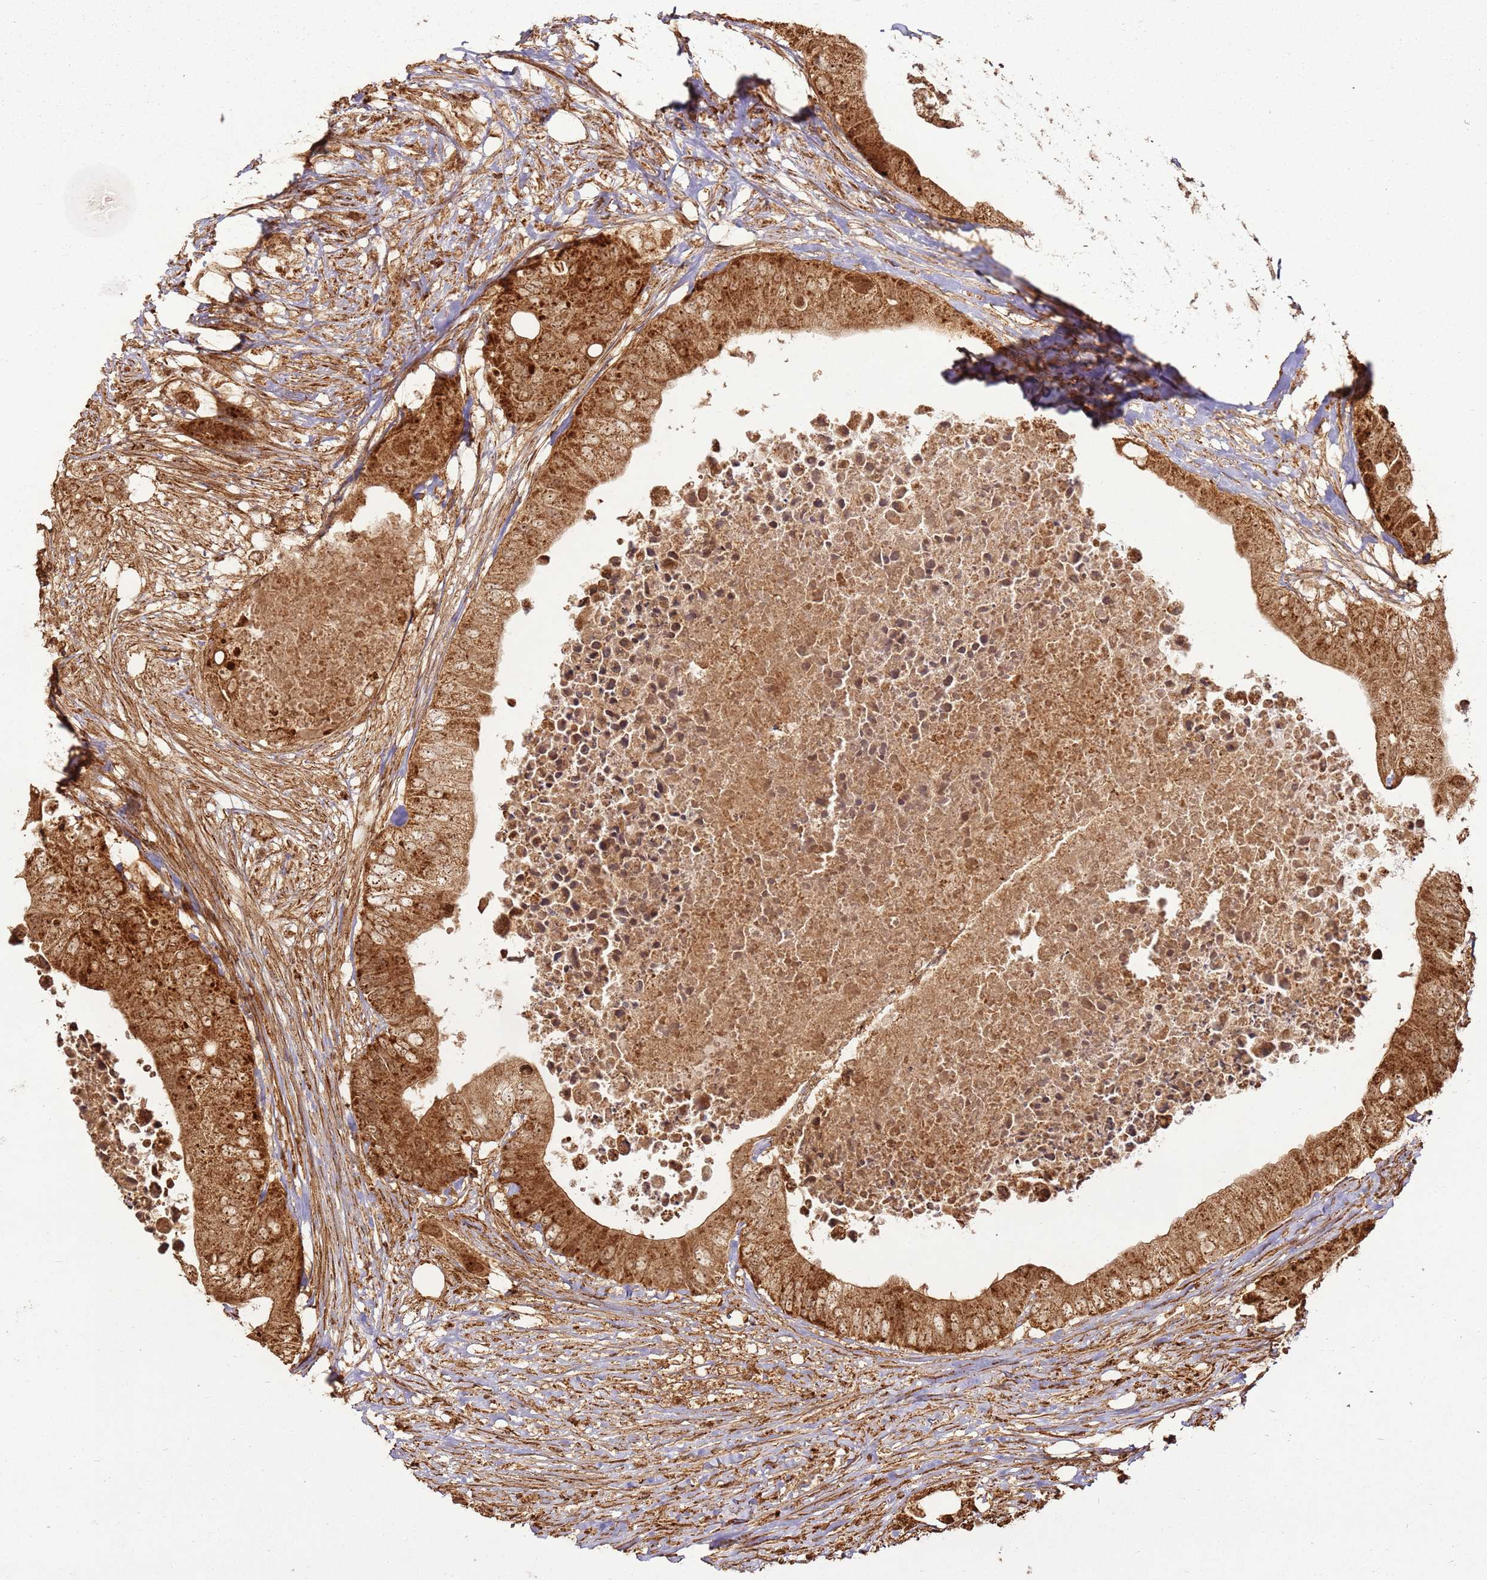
{"staining": {"intensity": "strong", "quantity": ">75%", "location": "cytoplasmic/membranous"}, "tissue": "colorectal cancer", "cell_type": "Tumor cells", "image_type": "cancer", "snomed": [{"axis": "morphology", "description": "Adenocarcinoma, NOS"}, {"axis": "topography", "description": "Colon"}], "caption": "Immunohistochemical staining of adenocarcinoma (colorectal) exhibits high levels of strong cytoplasmic/membranous expression in about >75% of tumor cells.", "gene": "MRPS6", "patient": {"sex": "male", "age": 71}}